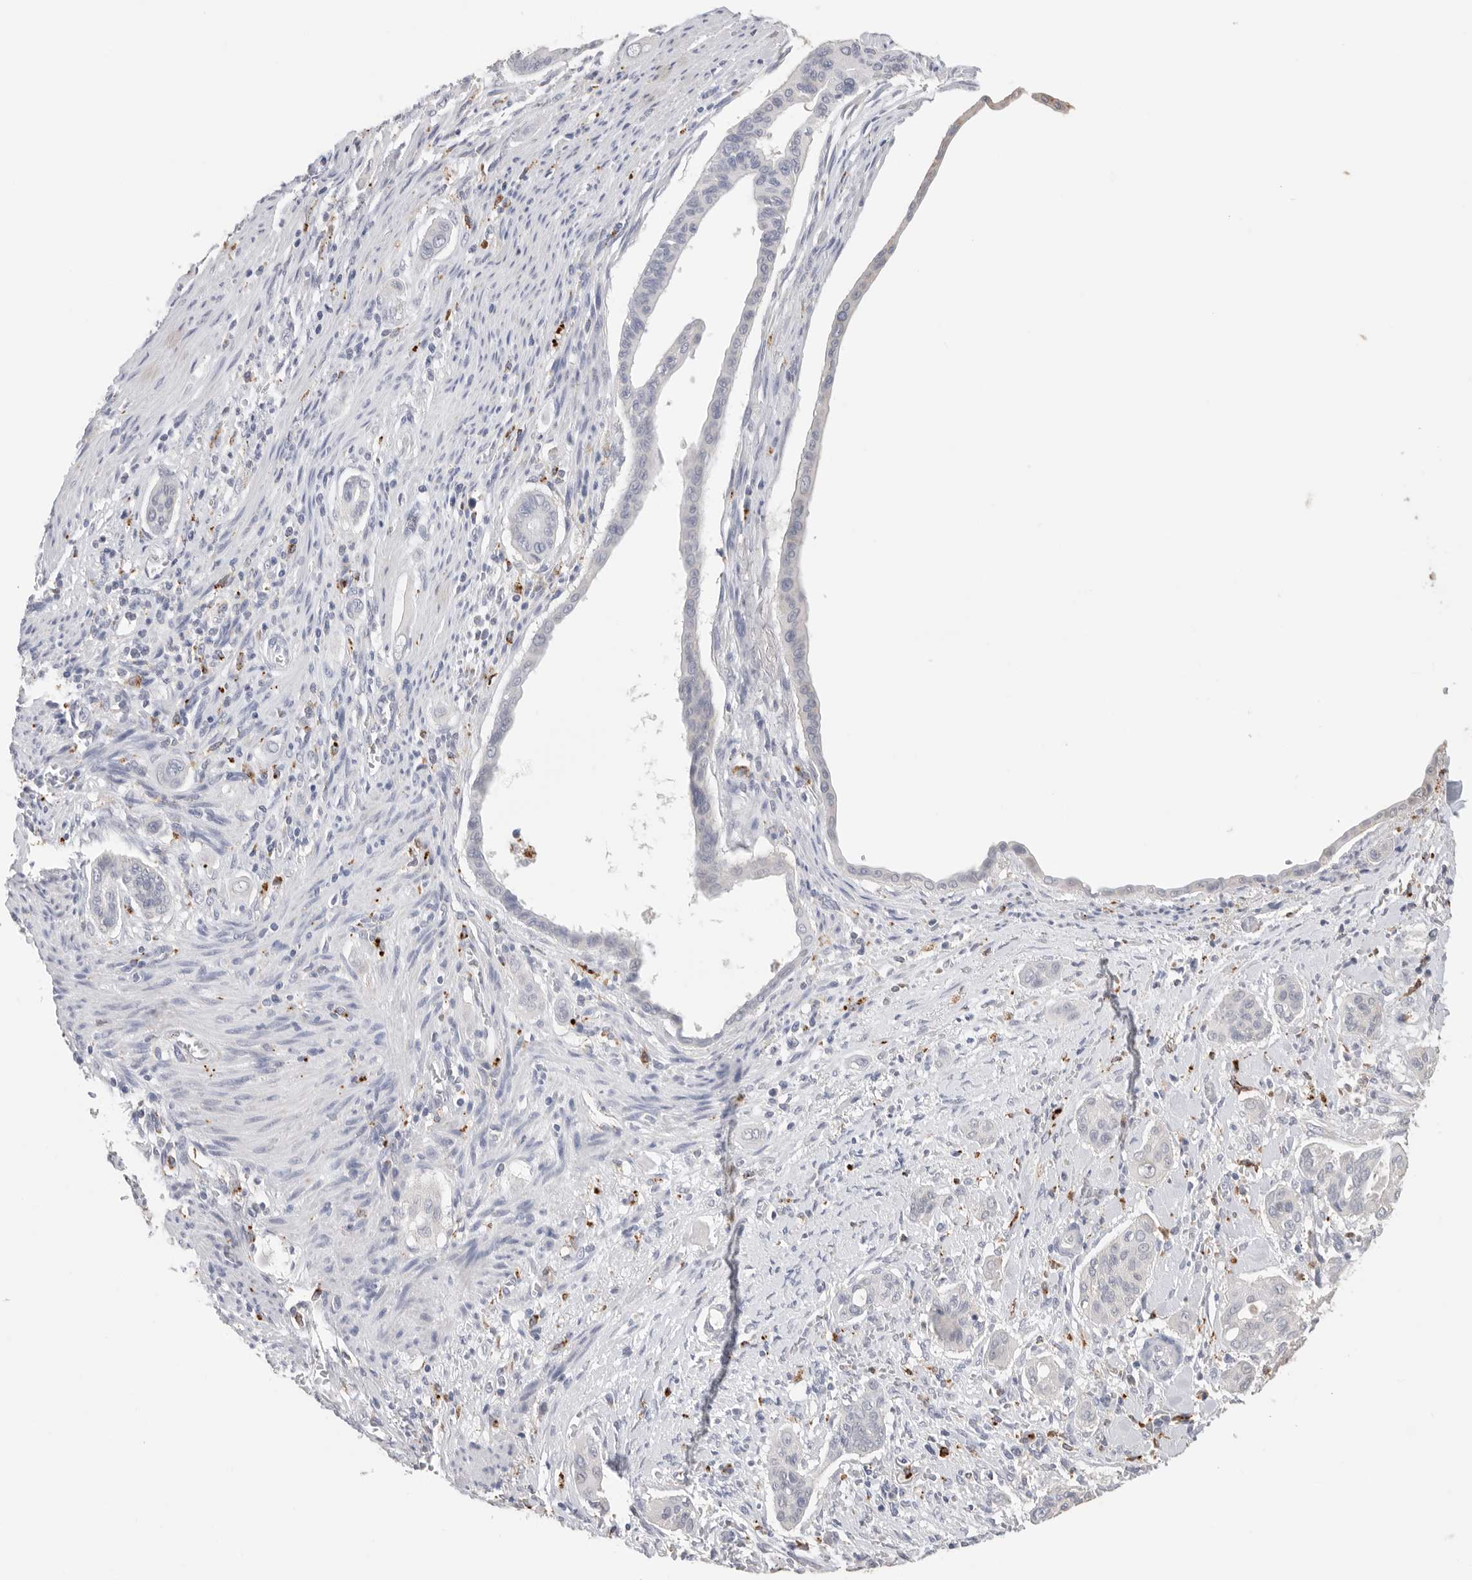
{"staining": {"intensity": "negative", "quantity": "none", "location": "none"}, "tissue": "pancreatic cancer", "cell_type": "Tumor cells", "image_type": "cancer", "snomed": [{"axis": "morphology", "description": "Adenocarcinoma, NOS"}, {"axis": "topography", "description": "Pancreas"}], "caption": "IHC of pancreatic adenocarcinoma reveals no expression in tumor cells.", "gene": "GGH", "patient": {"sex": "male", "age": 77}}